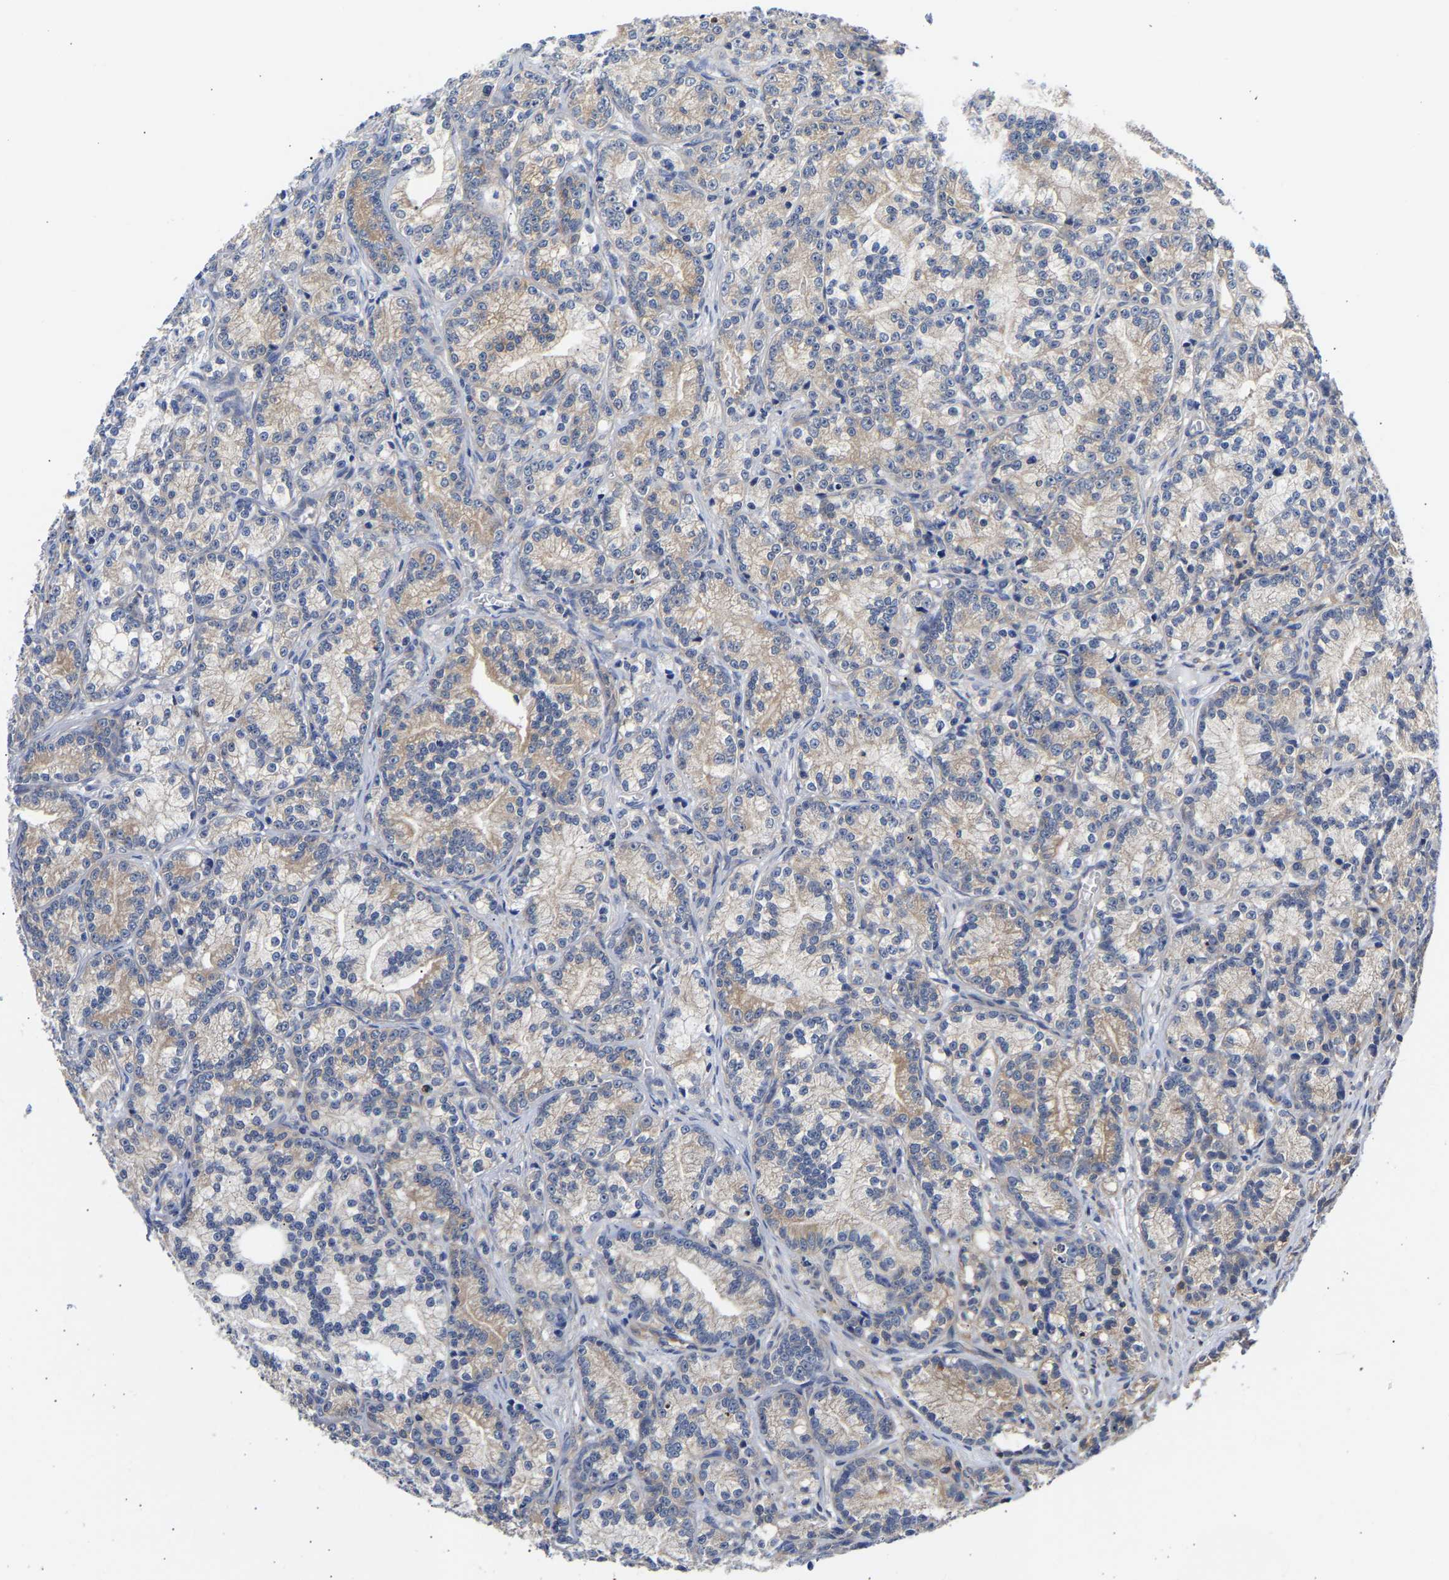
{"staining": {"intensity": "negative", "quantity": "none", "location": "none"}, "tissue": "prostate cancer", "cell_type": "Tumor cells", "image_type": "cancer", "snomed": [{"axis": "morphology", "description": "Adenocarcinoma, Low grade"}, {"axis": "topography", "description": "Prostate"}], "caption": "An IHC photomicrograph of prostate cancer is shown. There is no staining in tumor cells of prostate cancer.", "gene": "CCDC6", "patient": {"sex": "male", "age": 89}}